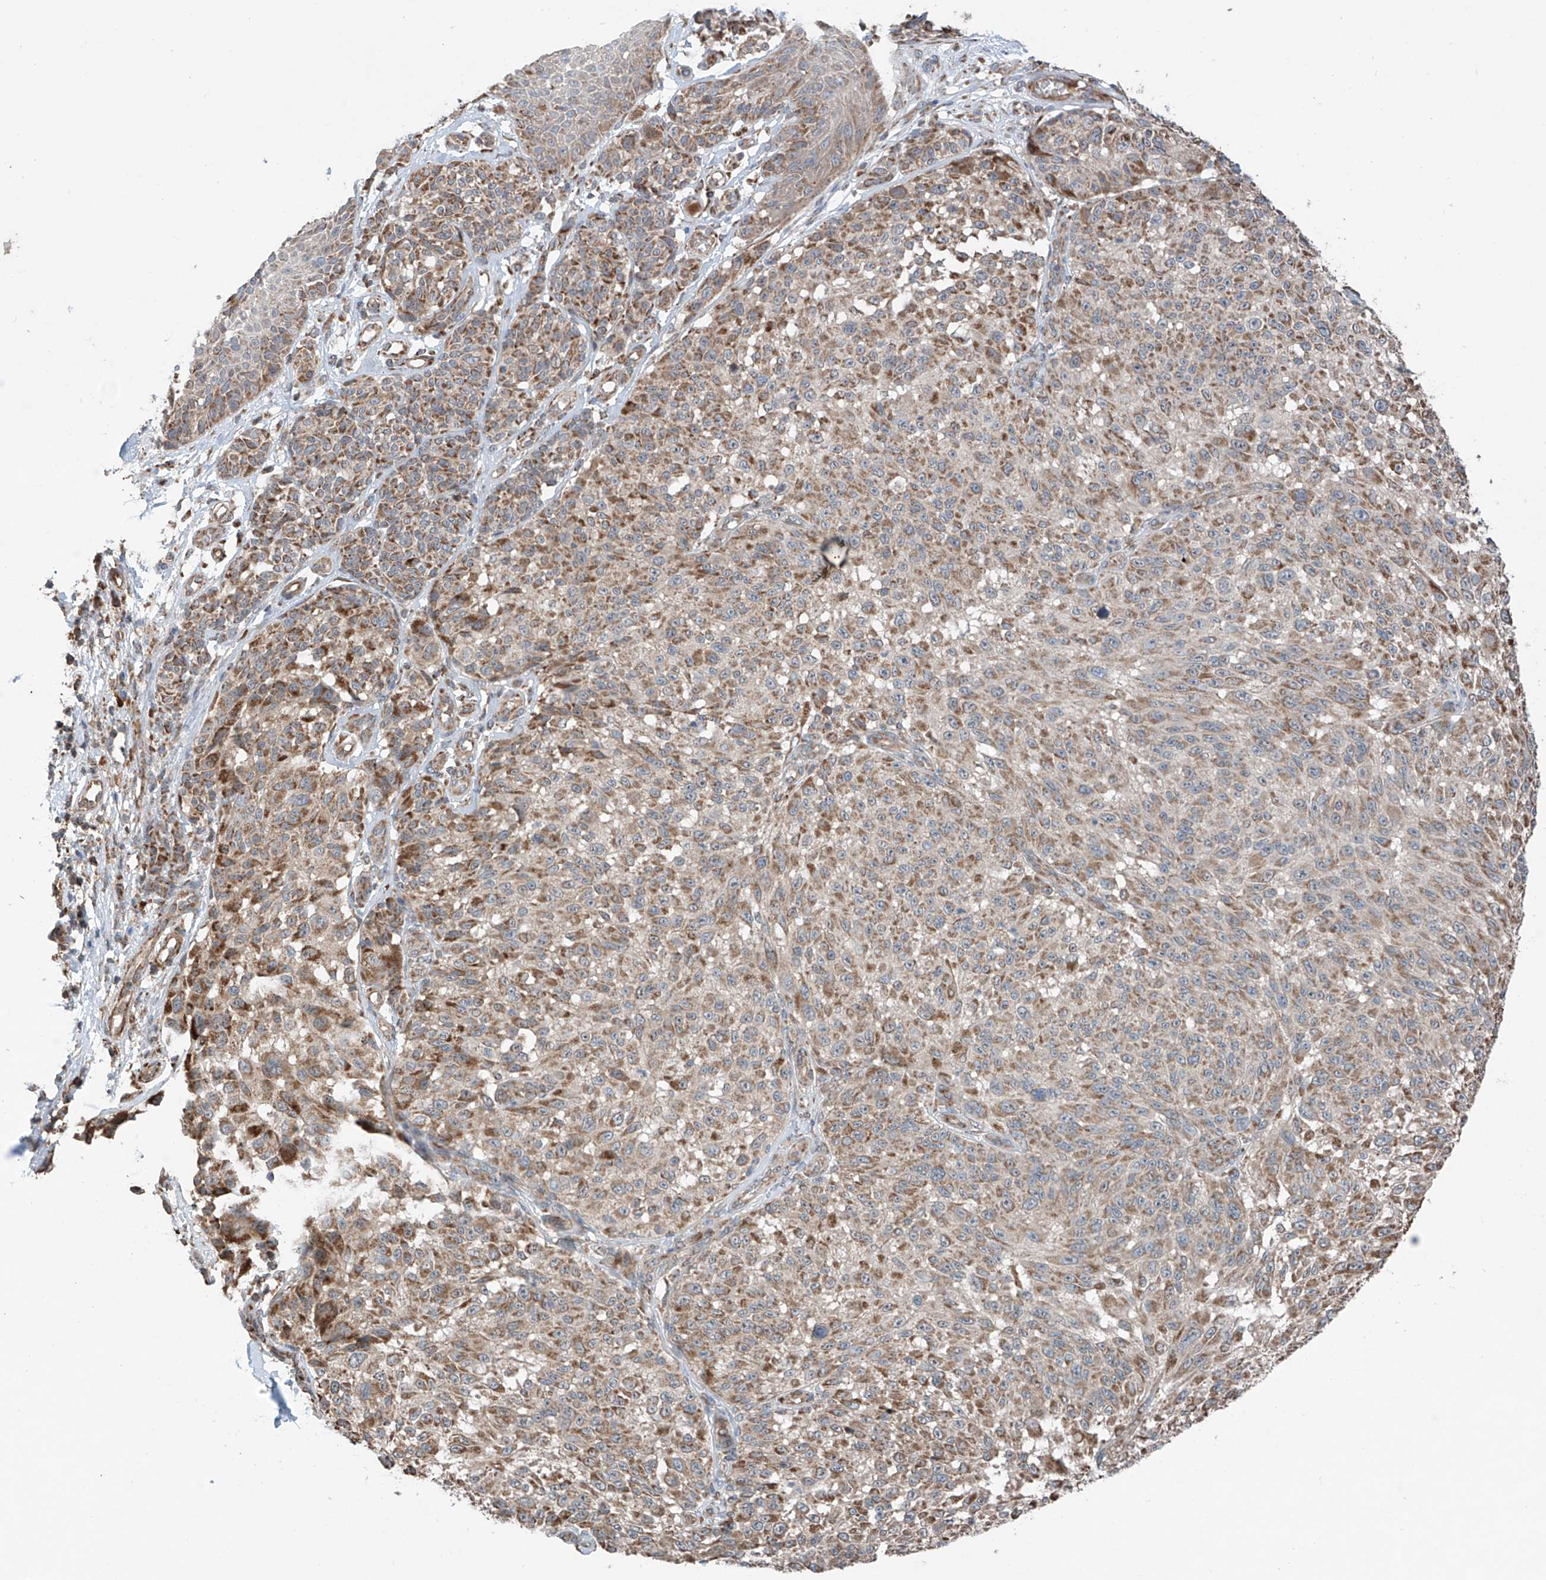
{"staining": {"intensity": "moderate", "quantity": "25%-75%", "location": "cytoplasmic/membranous"}, "tissue": "melanoma", "cell_type": "Tumor cells", "image_type": "cancer", "snomed": [{"axis": "morphology", "description": "Malignant melanoma, NOS"}, {"axis": "topography", "description": "Skin"}], "caption": "Immunohistochemistry photomicrograph of malignant melanoma stained for a protein (brown), which shows medium levels of moderate cytoplasmic/membranous positivity in about 25%-75% of tumor cells.", "gene": "SAMD3", "patient": {"sex": "male", "age": 83}}